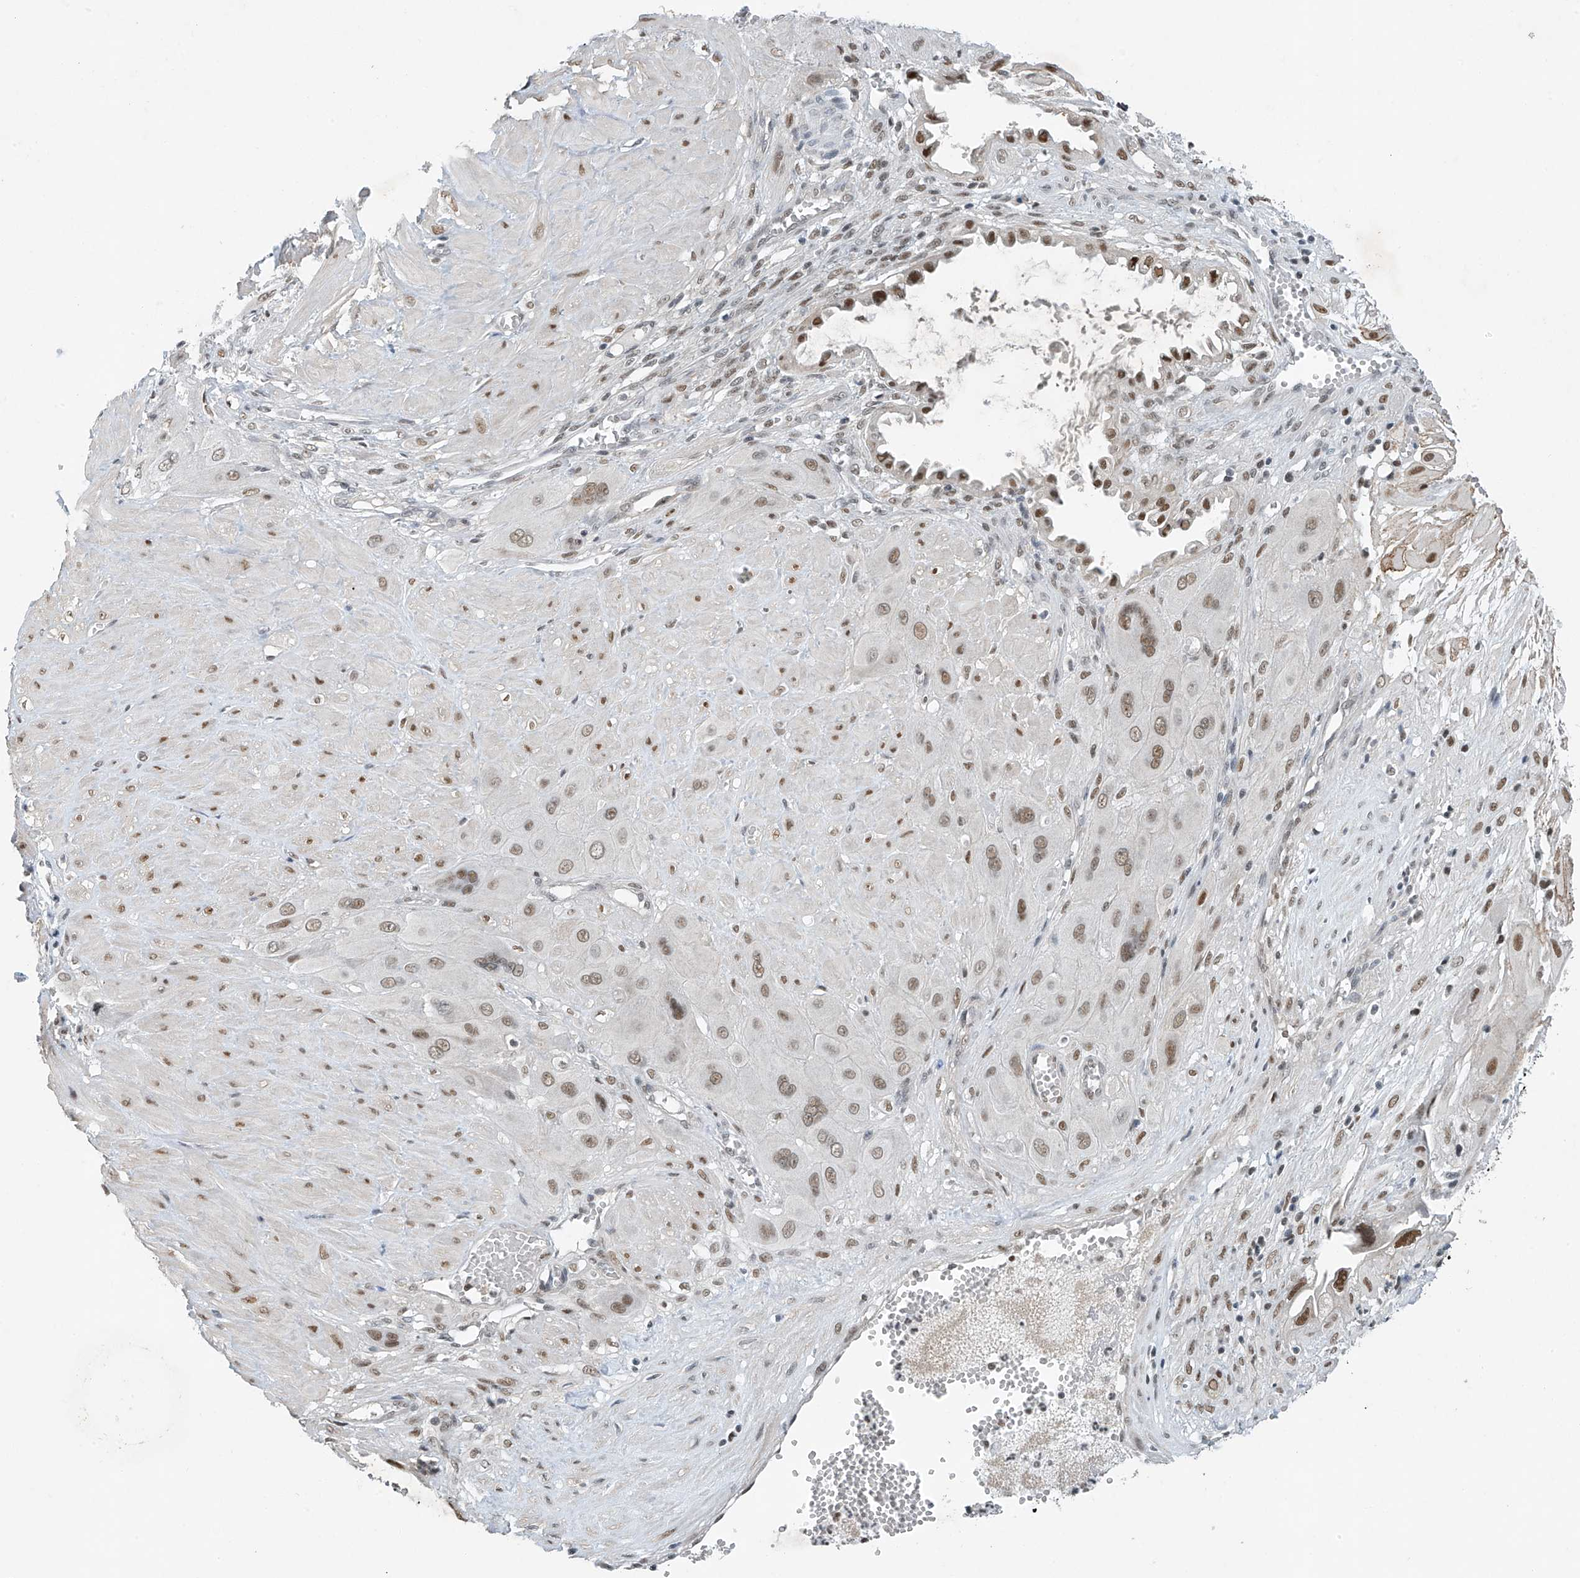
{"staining": {"intensity": "moderate", "quantity": ">75%", "location": "nuclear"}, "tissue": "cervical cancer", "cell_type": "Tumor cells", "image_type": "cancer", "snomed": [{"axis": "morphology", "description": "Squamous cell carcinoma, NOS"}, {"axis": "topography", "description": "Cervix"}], "caption": "This histopathology image exhibits IHC staining of cervical squamous cell carcinoma, with medium moderate nuclear positivity in approximately >75% of tumor cells.", "gene": "TAF8", "patient": {"sex": "female", "age": 34}}